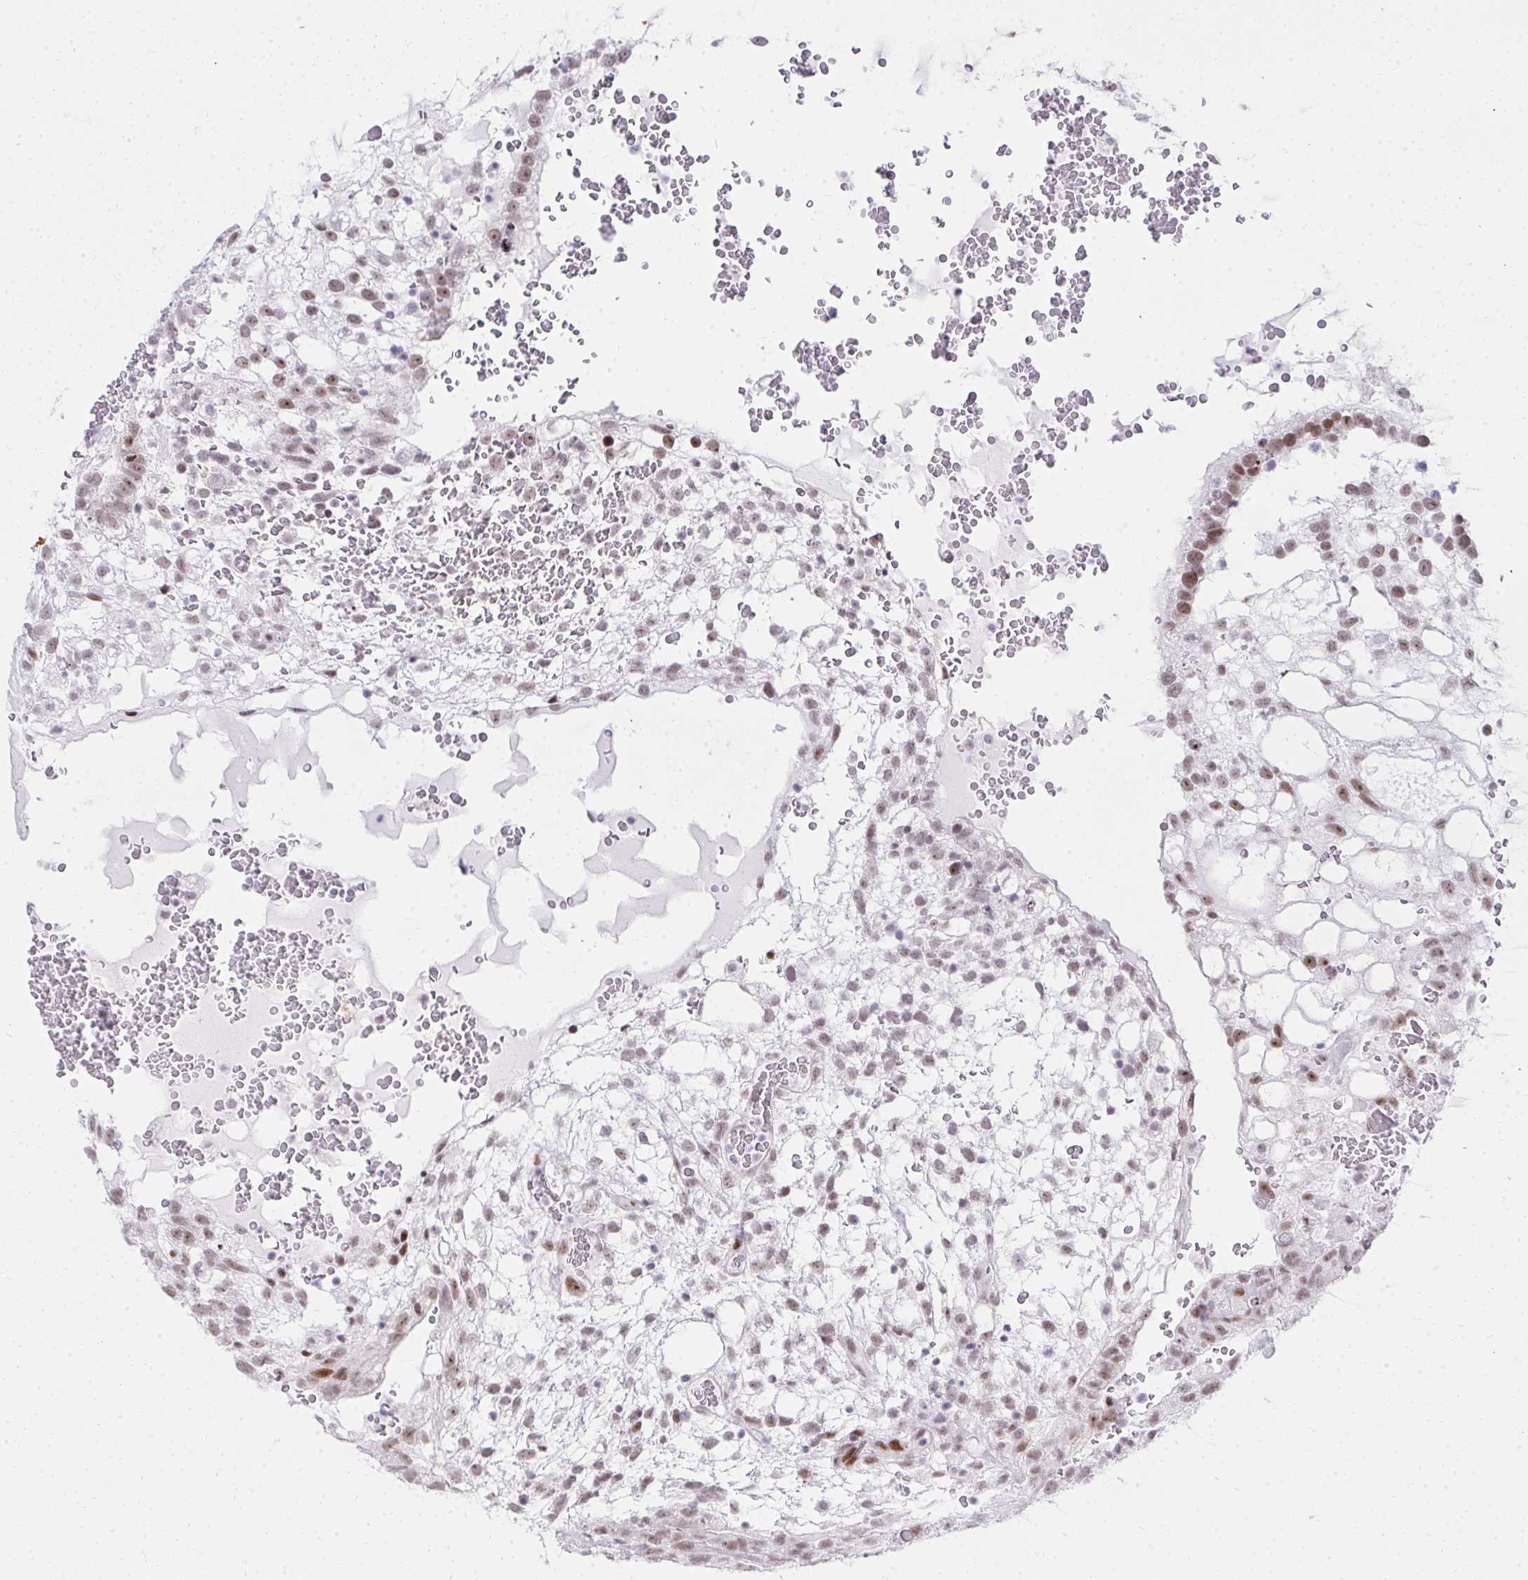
{"staining": {"intensity": "moderate", "quantity": ">75%", "location": "nuclear"}, "tissue": "testis cancer", "cell_type": "Tumor cells", "image_type": "cancer", "snomed": [{"axis": "morphology", "description": "Normal tissue, NOS"}, {"axis": "morphology", "description": "Carcinoma, Embryonal, NOS"}, {"axis": "topography", "description": "Testis"}], "caption": "This micrograph exhibits testis embryonal carcinoma stained with IHC to label a protein in brown. The nuclear of tumor cells show moderate positivity for the protein. Nuclei are counter-stained blue.", "gene": "GLDN", "patient": {"sex": "male", "age": 32}}